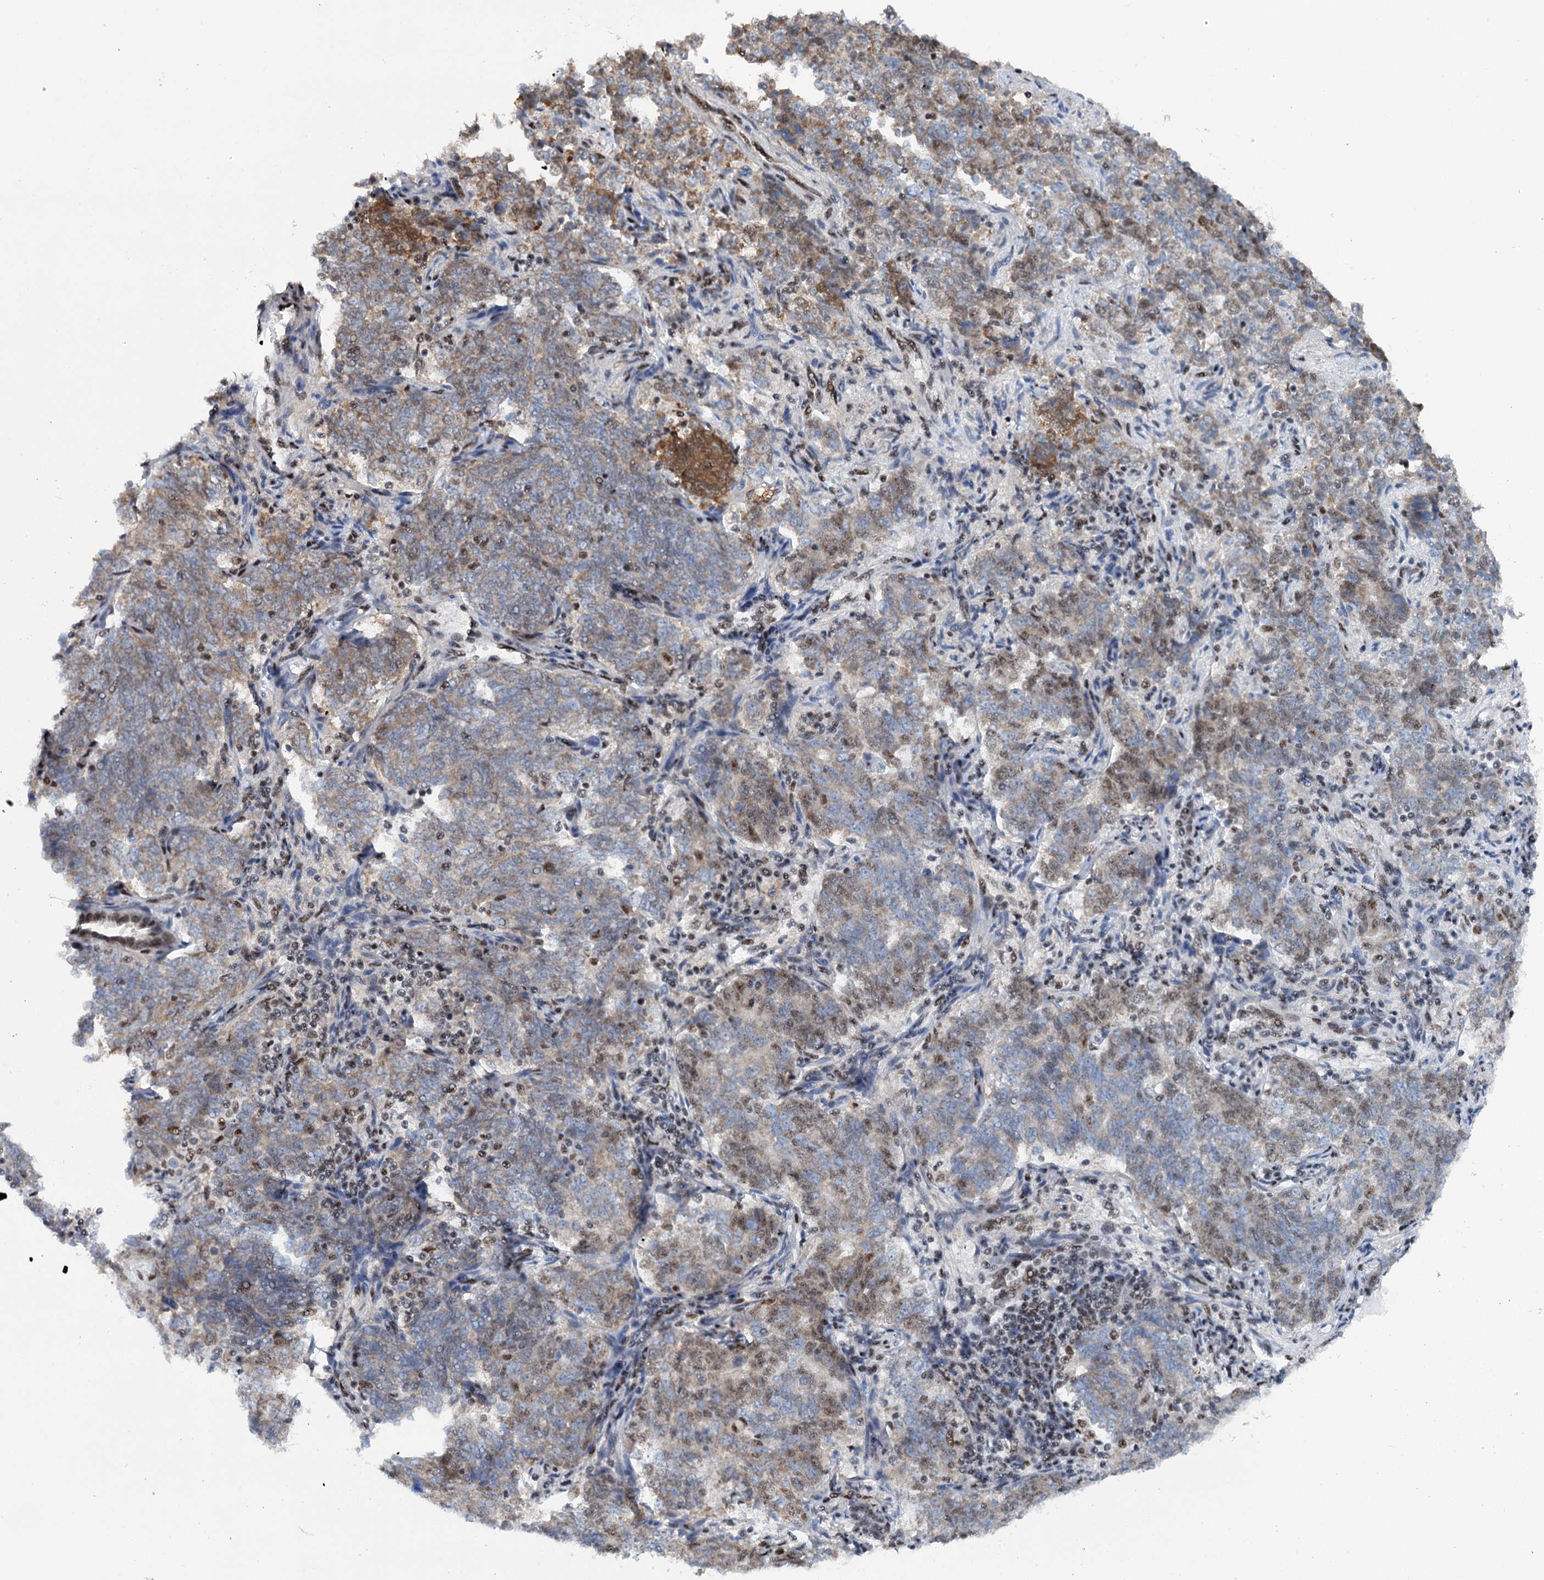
{"staining": {"intensity": "moderate", "quantity": "25%-75%", "location": "cytoplasmic/membranous,nuclear"}, "tissue": "endometrial cancer", "cell_type": "Tumor cells", "image_type": "cancer", "snomed": [{"axis": "morphology", "description": "Adenocarcinoma, NOS"}, {"axis": "topography", "description": "Endometrium"}], "caption": "Protein staining by immunohistochemistry (IHC) exhibits moderate cytoplasmic/membranous and nuclear staining in about 25%-75% of tumor cells in endometrial adenocarcinoma. Immunohistochemistry (ihc) stains the protein in brown and the nuclei are stained blue.", "gene": "SREK1", "patient": {"sex": "female", "age": 80}}